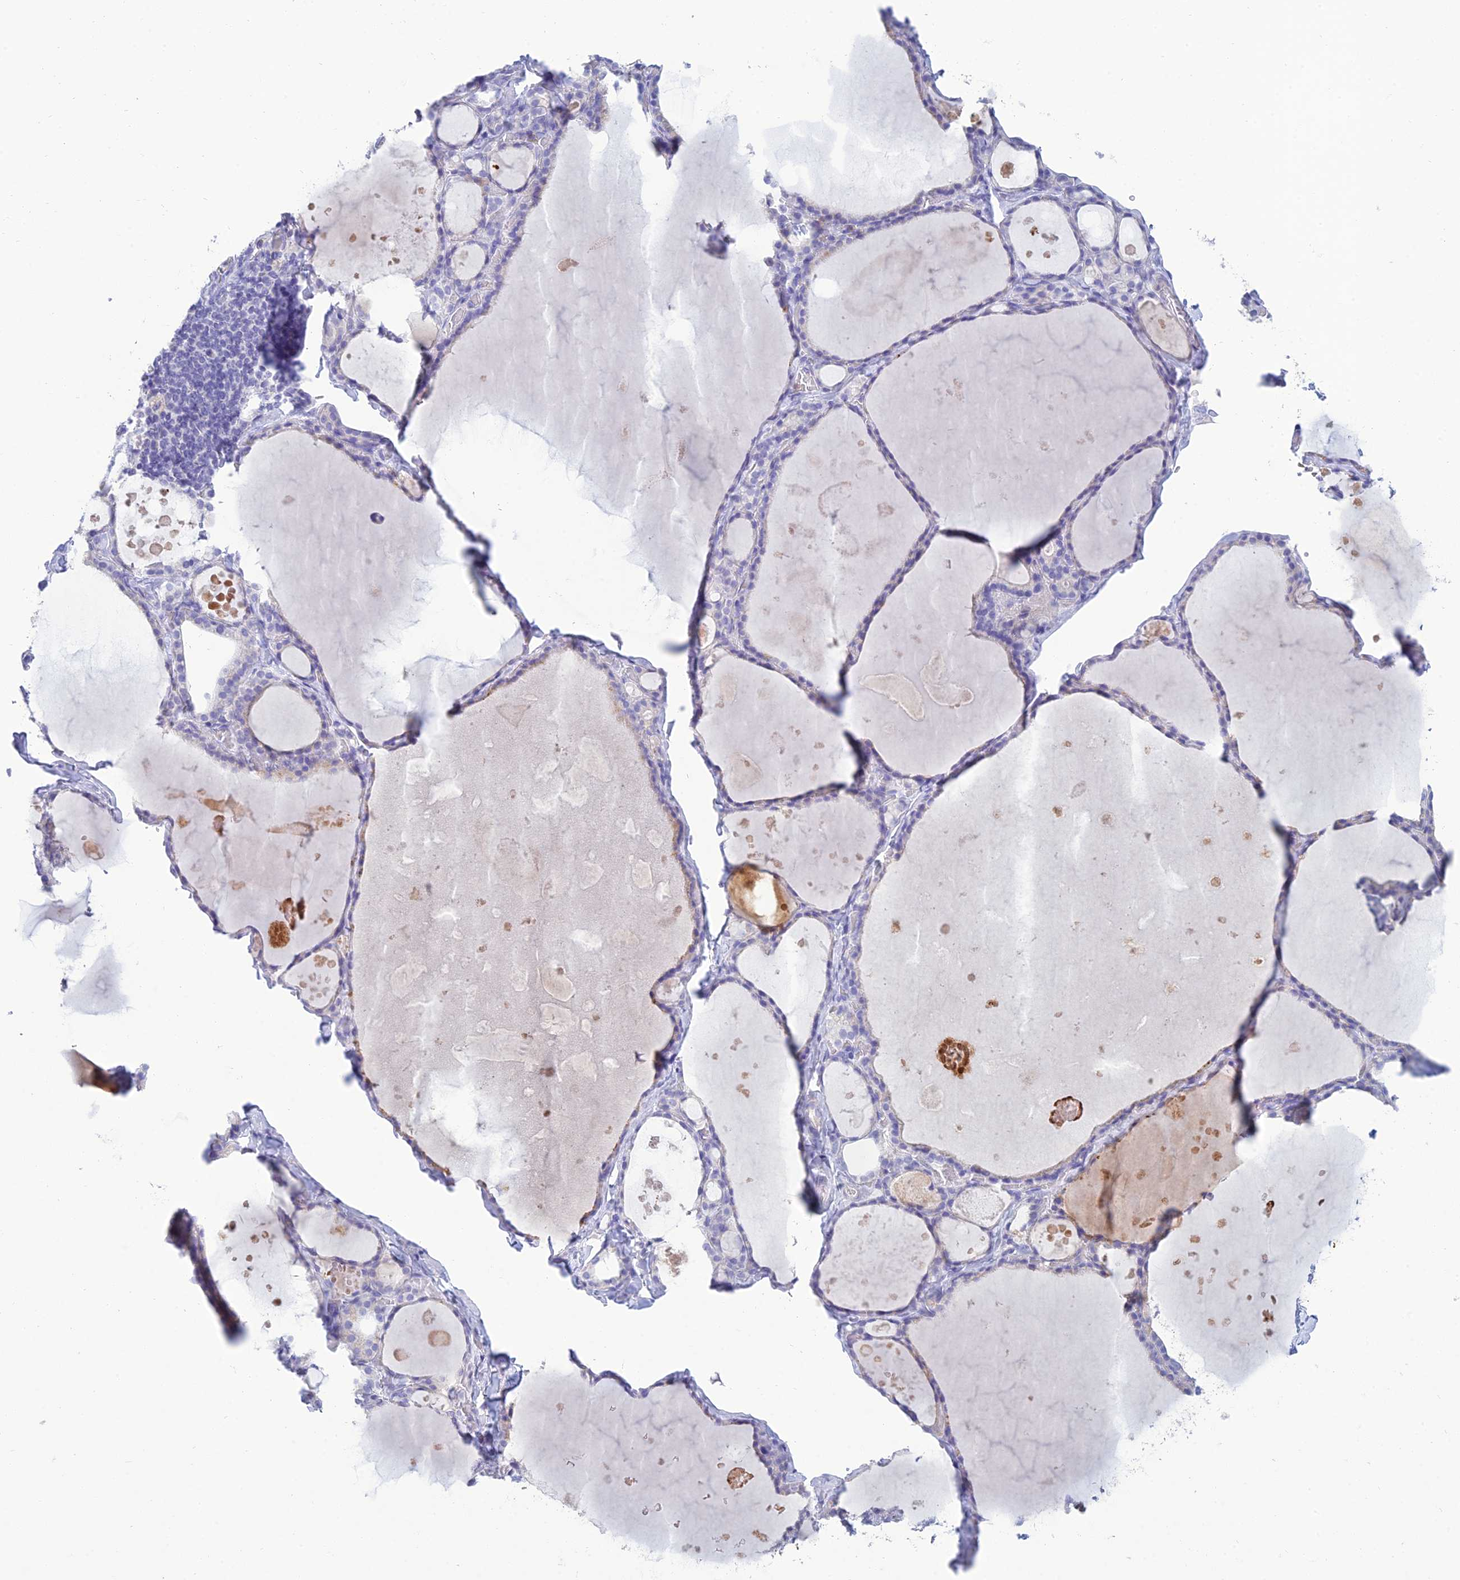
{"staining": {"intensity": "negative", "quantity": "none", "location": "none"}, "tissue": "thyroid gland", "cell_type": "Glandular cells", "image_type": "normal", "snomed": [{"axis": "morphology", "description": "Normal tissue, NOS"}, {"axis": "topography", "description": "Thyroid gland"}], "caption": "Immunohistochemistry of normal human thyroid gland reveals no staining in glandular cells.", "gene": "MAL2", "patient": {"sex": "male", "age": 56}}